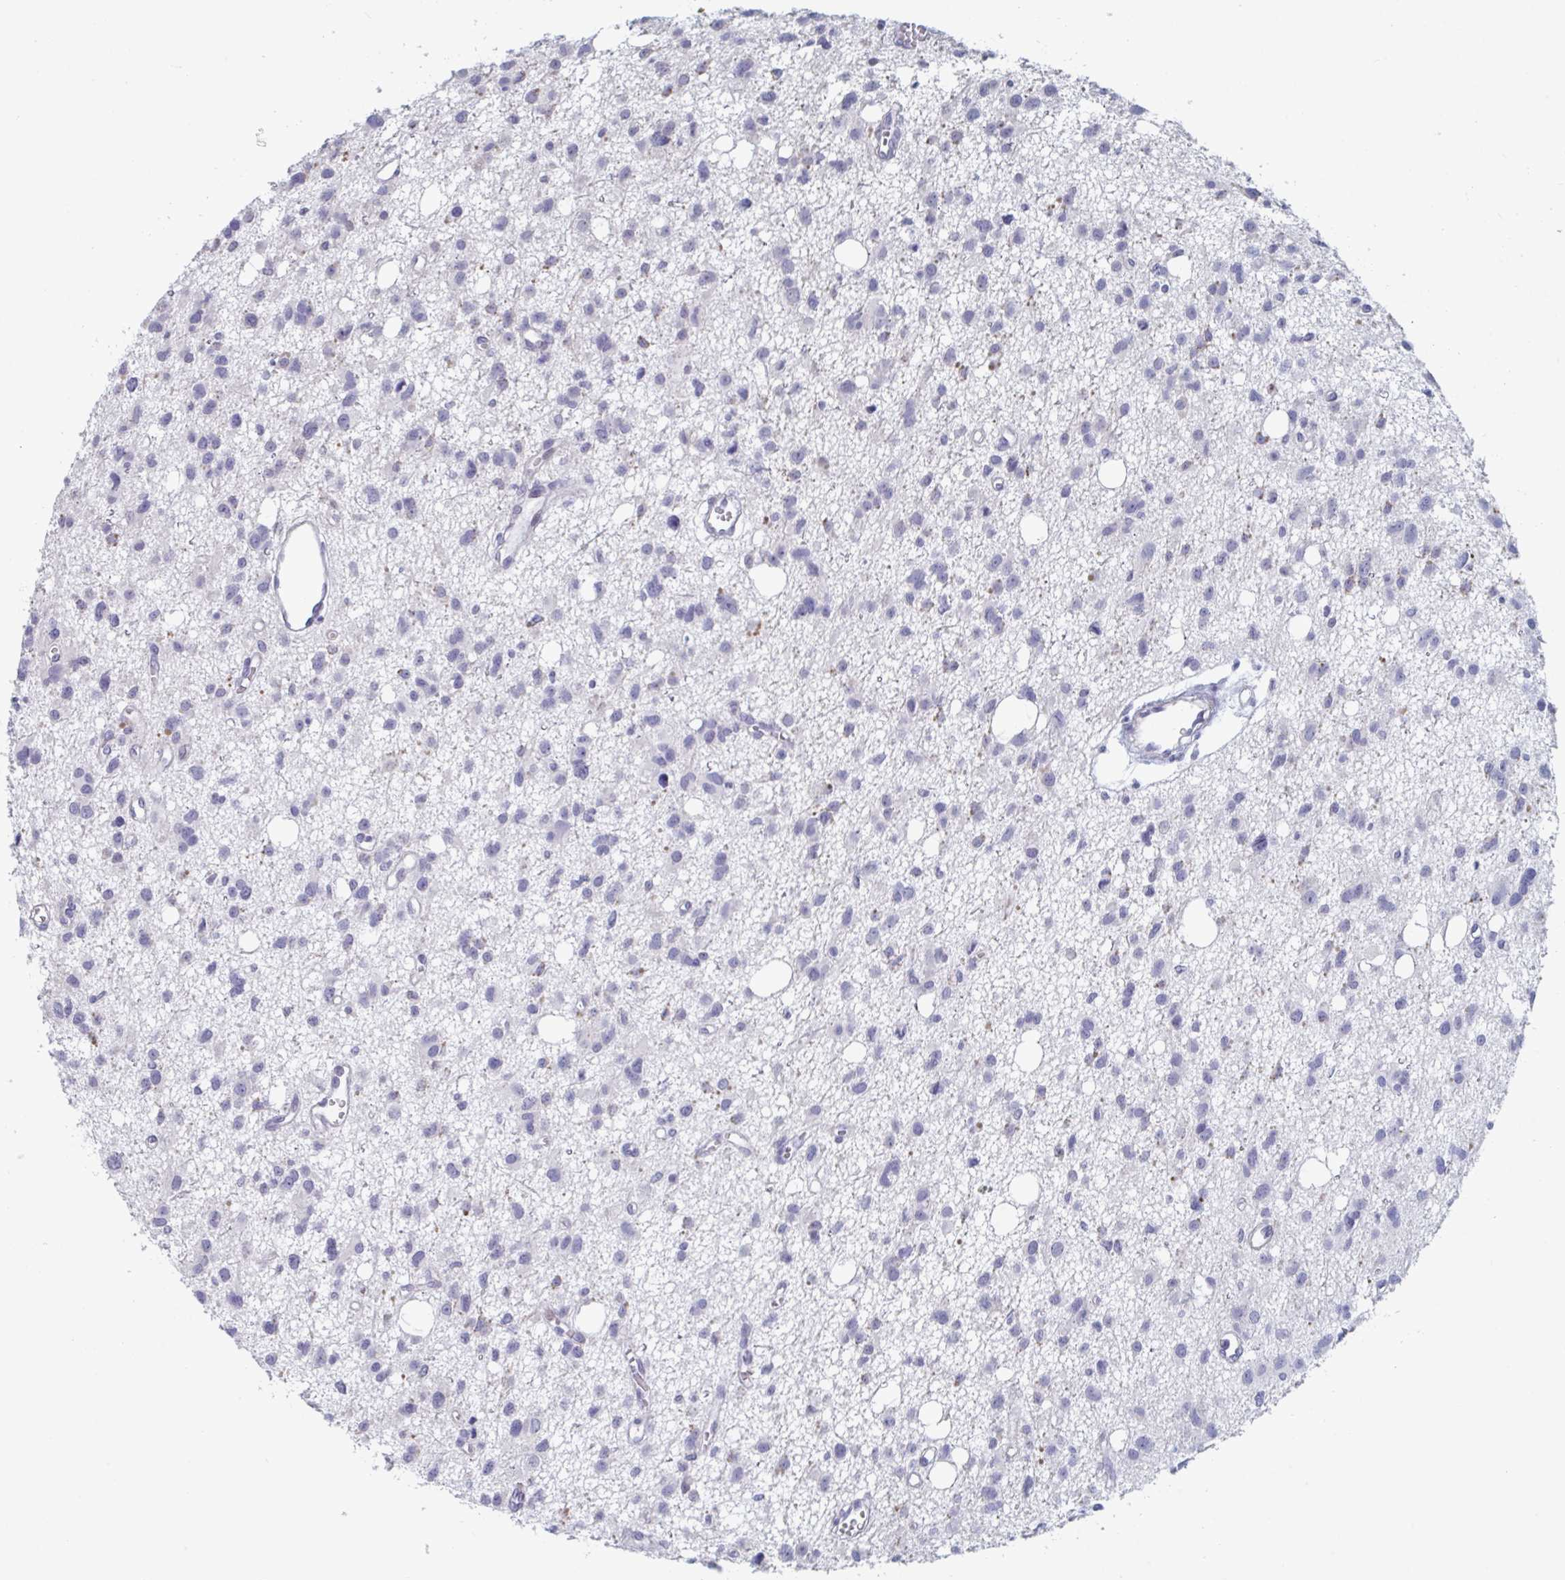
{"staining": {"intensity": "negative", "quantity": "none", "location": "none"}, "tissue": "glioma", "cell_type": "Tumor cells", "image_type": "cancer", "snomed": [{"axis": "morphology", "description": "Glioma, malignant, High grade"}, {"axis": "topography", "description": "Brain"}], "caption": "DAB (3,3'-diaminobenzidine) immunohistochemical staining of glioma demonstrates no significant positivity in tumor cells.", "gene": "FOXA1", "patient": {"sex": "male", "age": 23}}